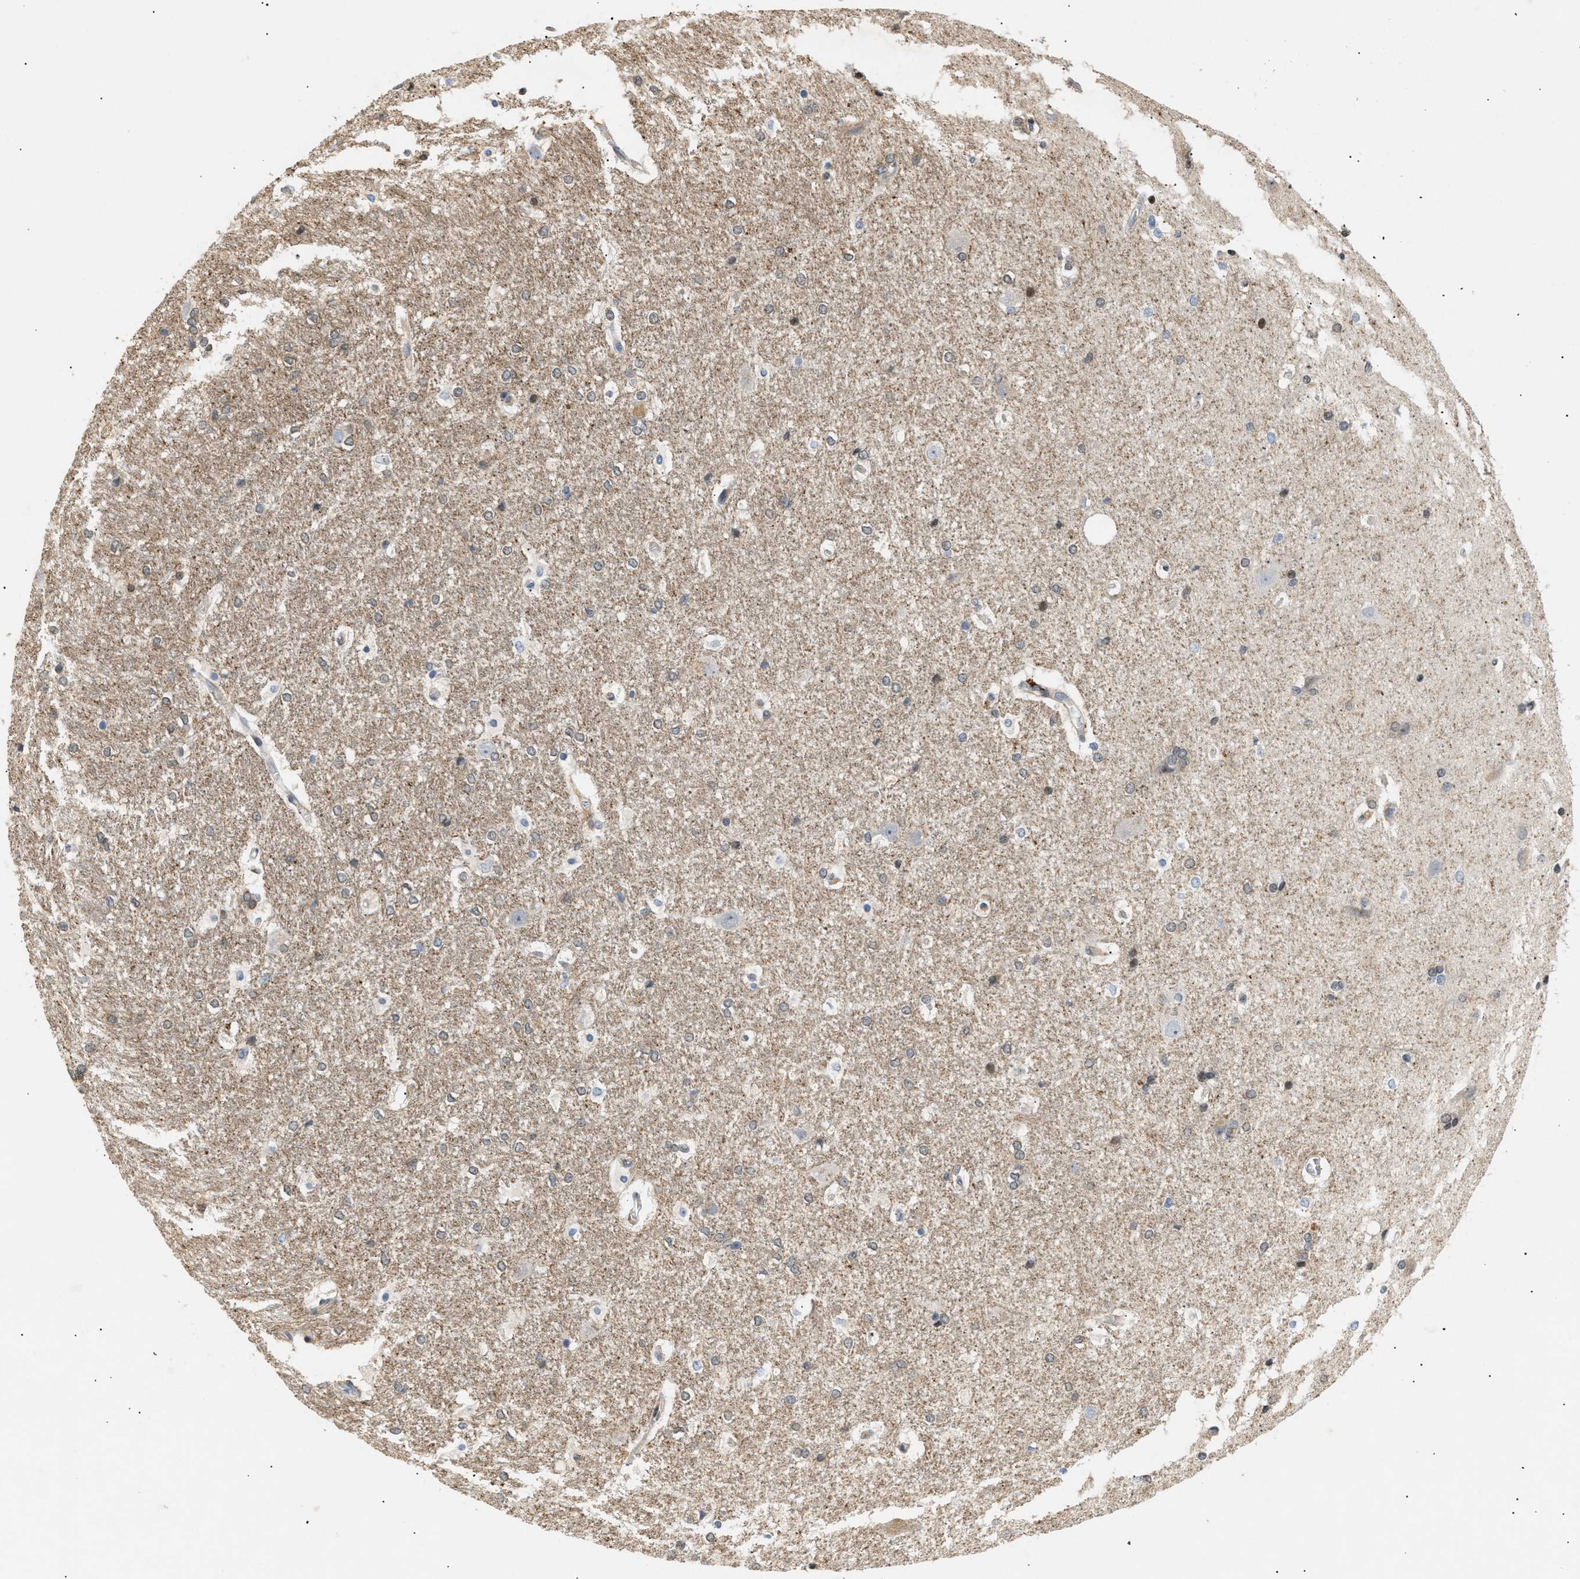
{"staining": {"intensity": "moderate", "quantity": "<25%", "location": "nuclear"}, "tissue": "hippocampus", "cell_type": "Glial cells", "image_type": "normal", "snomed": [{"axis": "morphology", "description": "Normal tissue, NOS"}, {"axis": "topography", "description": "Hippocampus"}], "caption": "Human hippocampus stained with a brown dye displays moderate nuclear positive positivity in about <25% of glial cells.", "gene": "FARS2", "patient": {"sex": "female", "age": 19}}